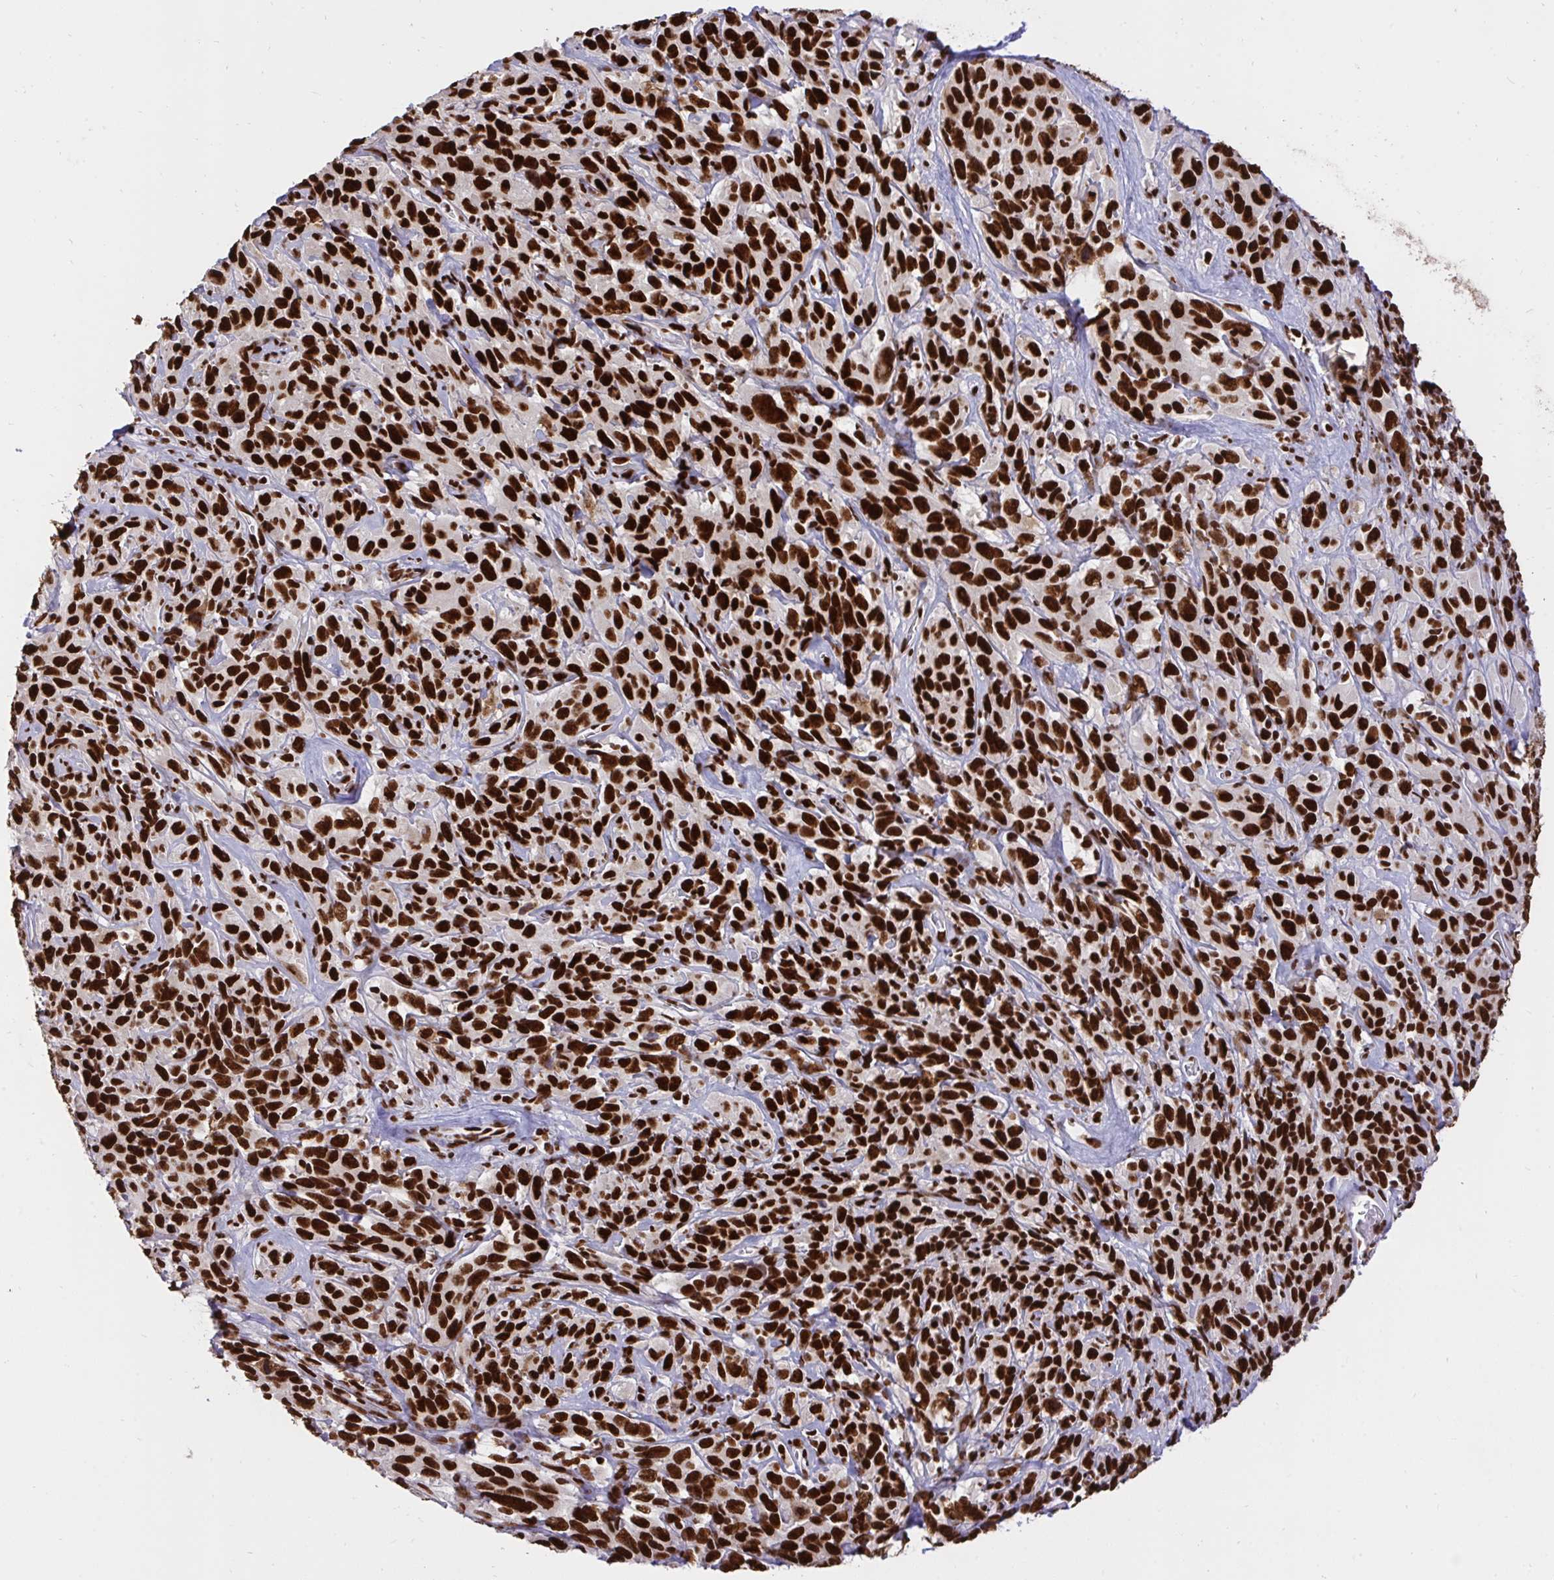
{"staining": {"intensity": "strong", "quantity": ">75%", "location": "nuclear"}, "tissue": "cervical cancer", "cell_type": "Tumor cells", "image_type": "cancer", "snomed": [{"axis": "morphology", "description": "Normal tissue, NOS"}, {"axis": "morphology", "description": "Squamous cell carcinoma, NOS"}, {"axis": "topography", "description": "Cervix"}], "caption": "High-magnification brightfield microscopy of squamous cell carcinoma (cervical) stained with DAB (3,3'-diaminobenzidine) (brown) and counterstained with hematoxylin (blue). tumor cells exhibit strong nuclear expression is identified in approximately>75% of cells. Ihc stains the protein of interest in brown and the nuclei are stained blue.", "gene": "HNRNPL", "patient": {"sex": "female", "age": 51}}